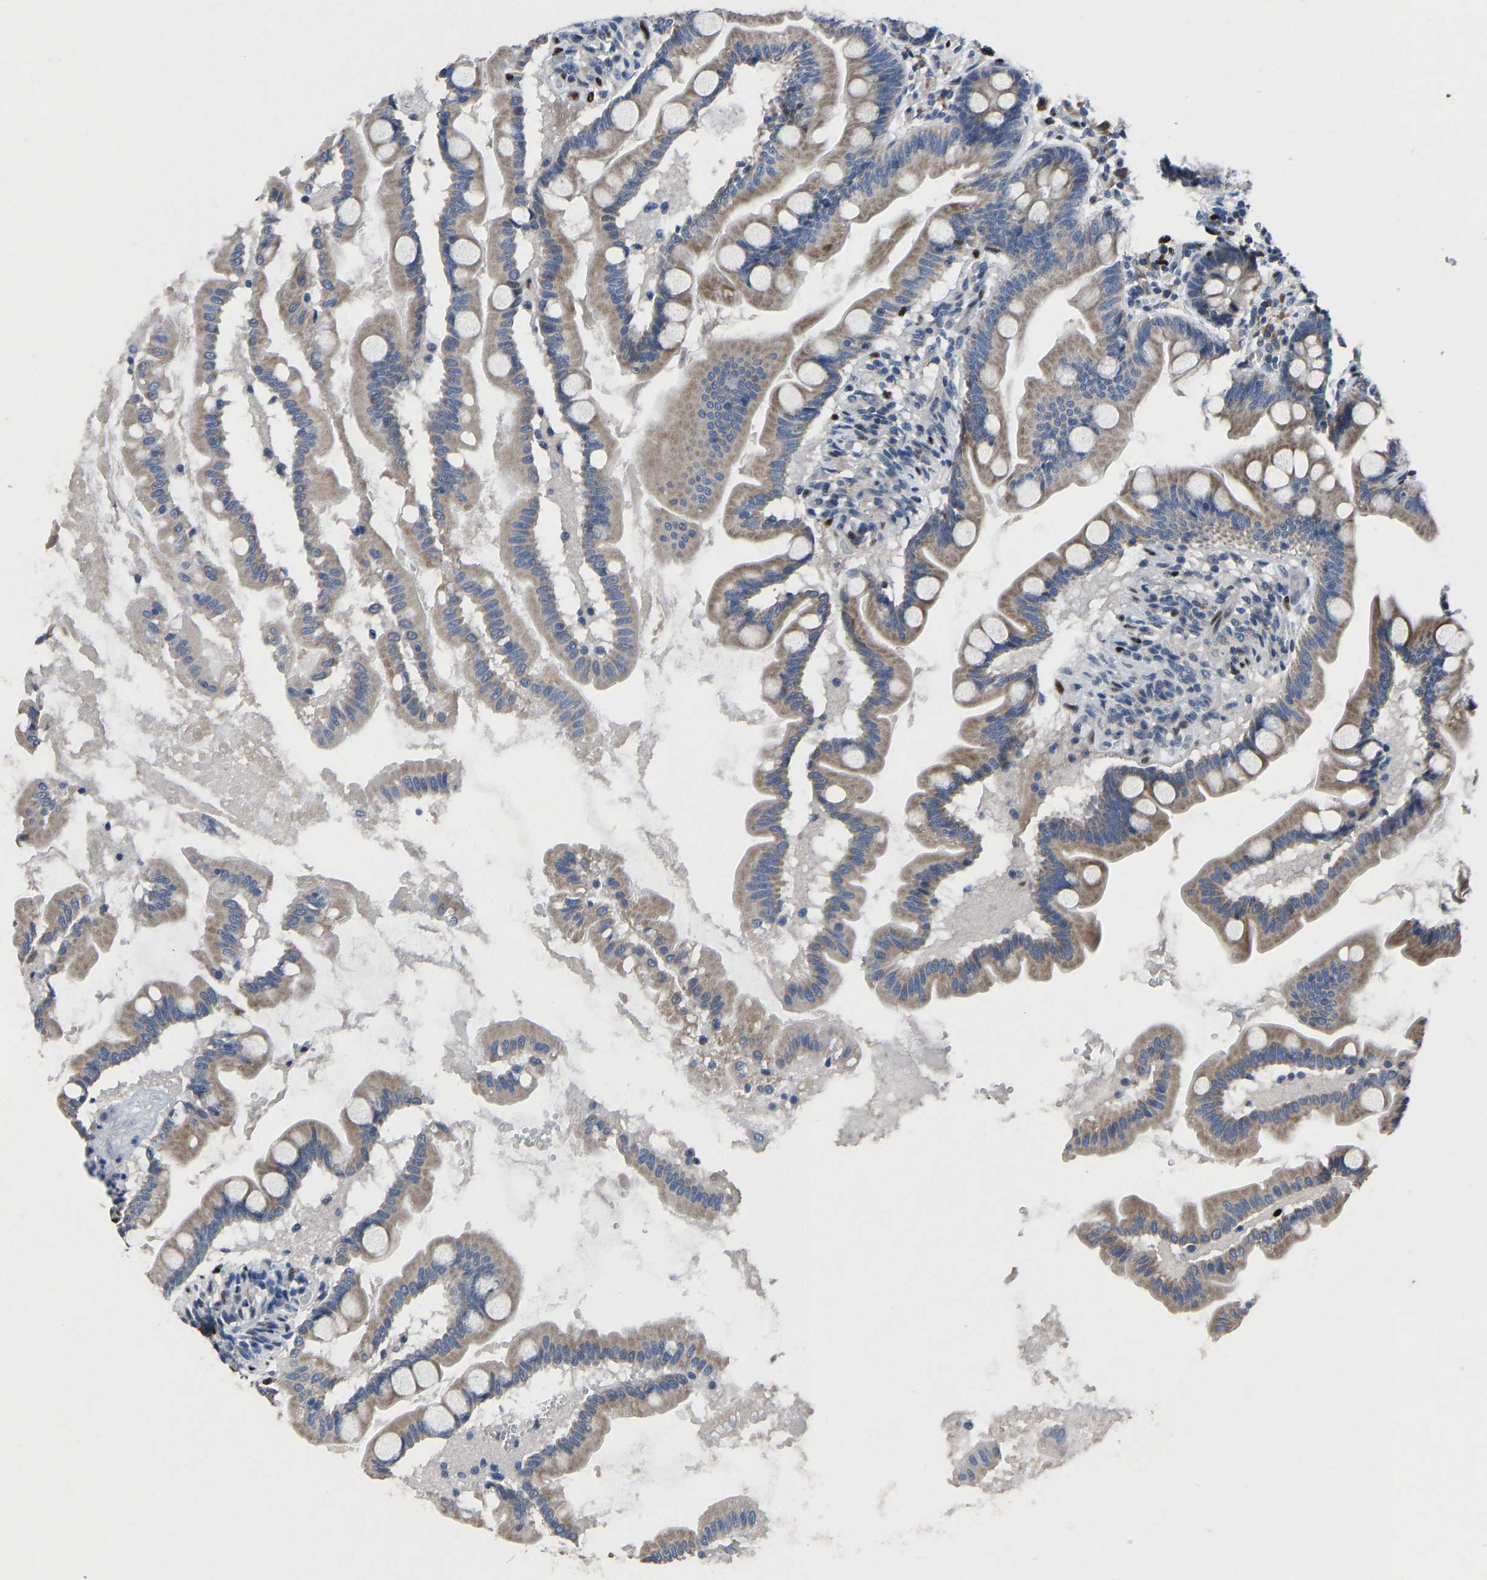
{"staining": {"intensity": "moderate", "quantity": "25%-75%", "location": "cytoplasmic/membranous"}, "tissue": "small intestine", "cell_type": "Glandular cells", "image_type": "normal", "snomed": [{"axis": "morphology", "description": "Normal tissue, NOS"}, {"axis": "topography", "description": "Small intestine"}], "caption": "Glandular cells demonstrate moderate cytoplasmic/membranous staining in about 25%-75% of cells in unremarkable small intestine. (brown staining indicates protein expression, while blue staining denotes nuclei).", "gene": "EGR1", "patient": {"sex": "female", "age": 56}}